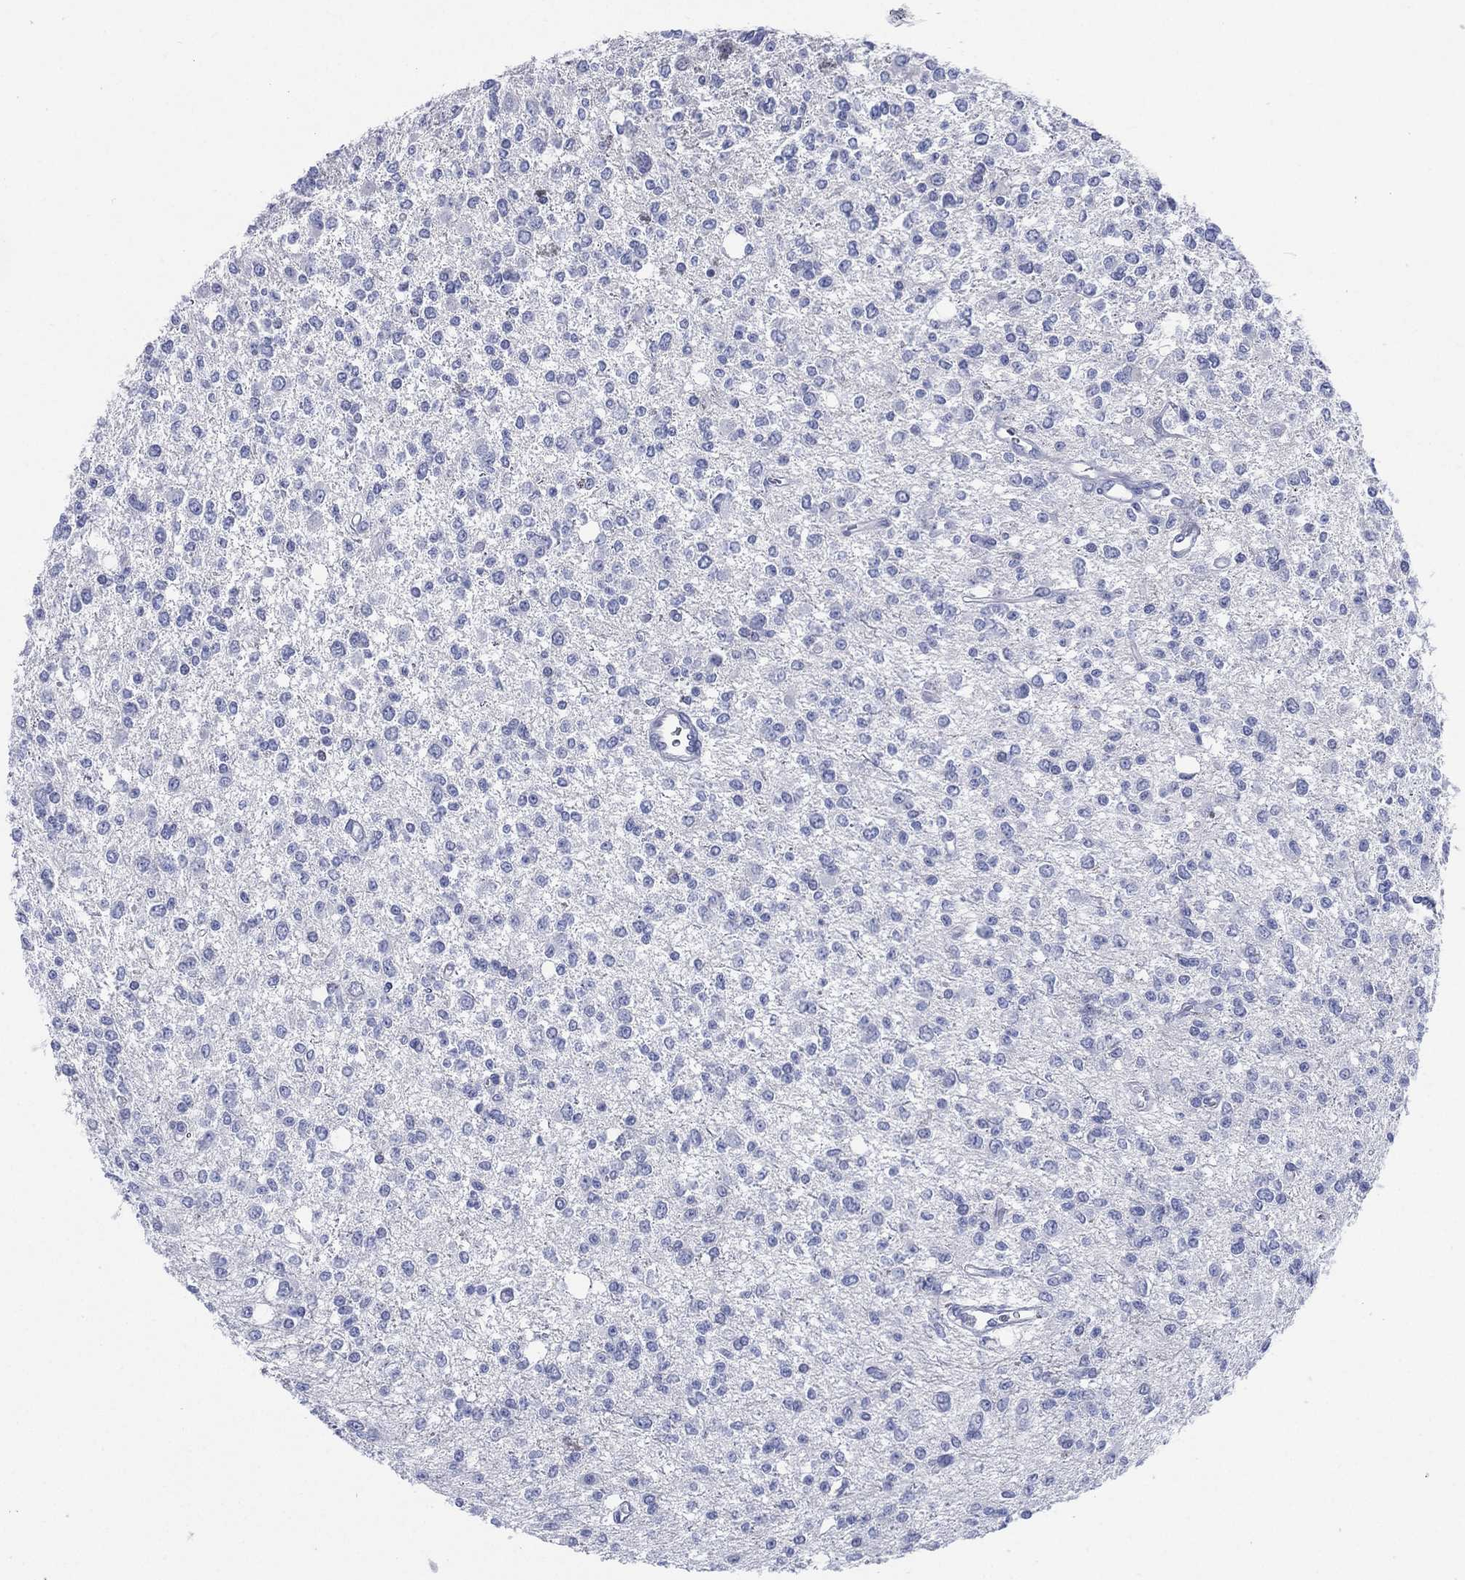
{"staining": {"intensity": "negative", "quantity": "none", "location": "none"}, "tissue": "glioma", "cell_type": "Tumor cells", "image_type": "cancer", "snomed": [{"axis": "morphology", "description": "Glioma, malignant, Low grade"}, {"axis": "topography", "description": "Brain"}], "caption": "The immunohistochemistry (IHC) micrograph has no significant staining in tumor cells of malignant low-grade glioma tissue.", "gene": "TMEM247", "patient": {"sex": "male", "age": 67}}